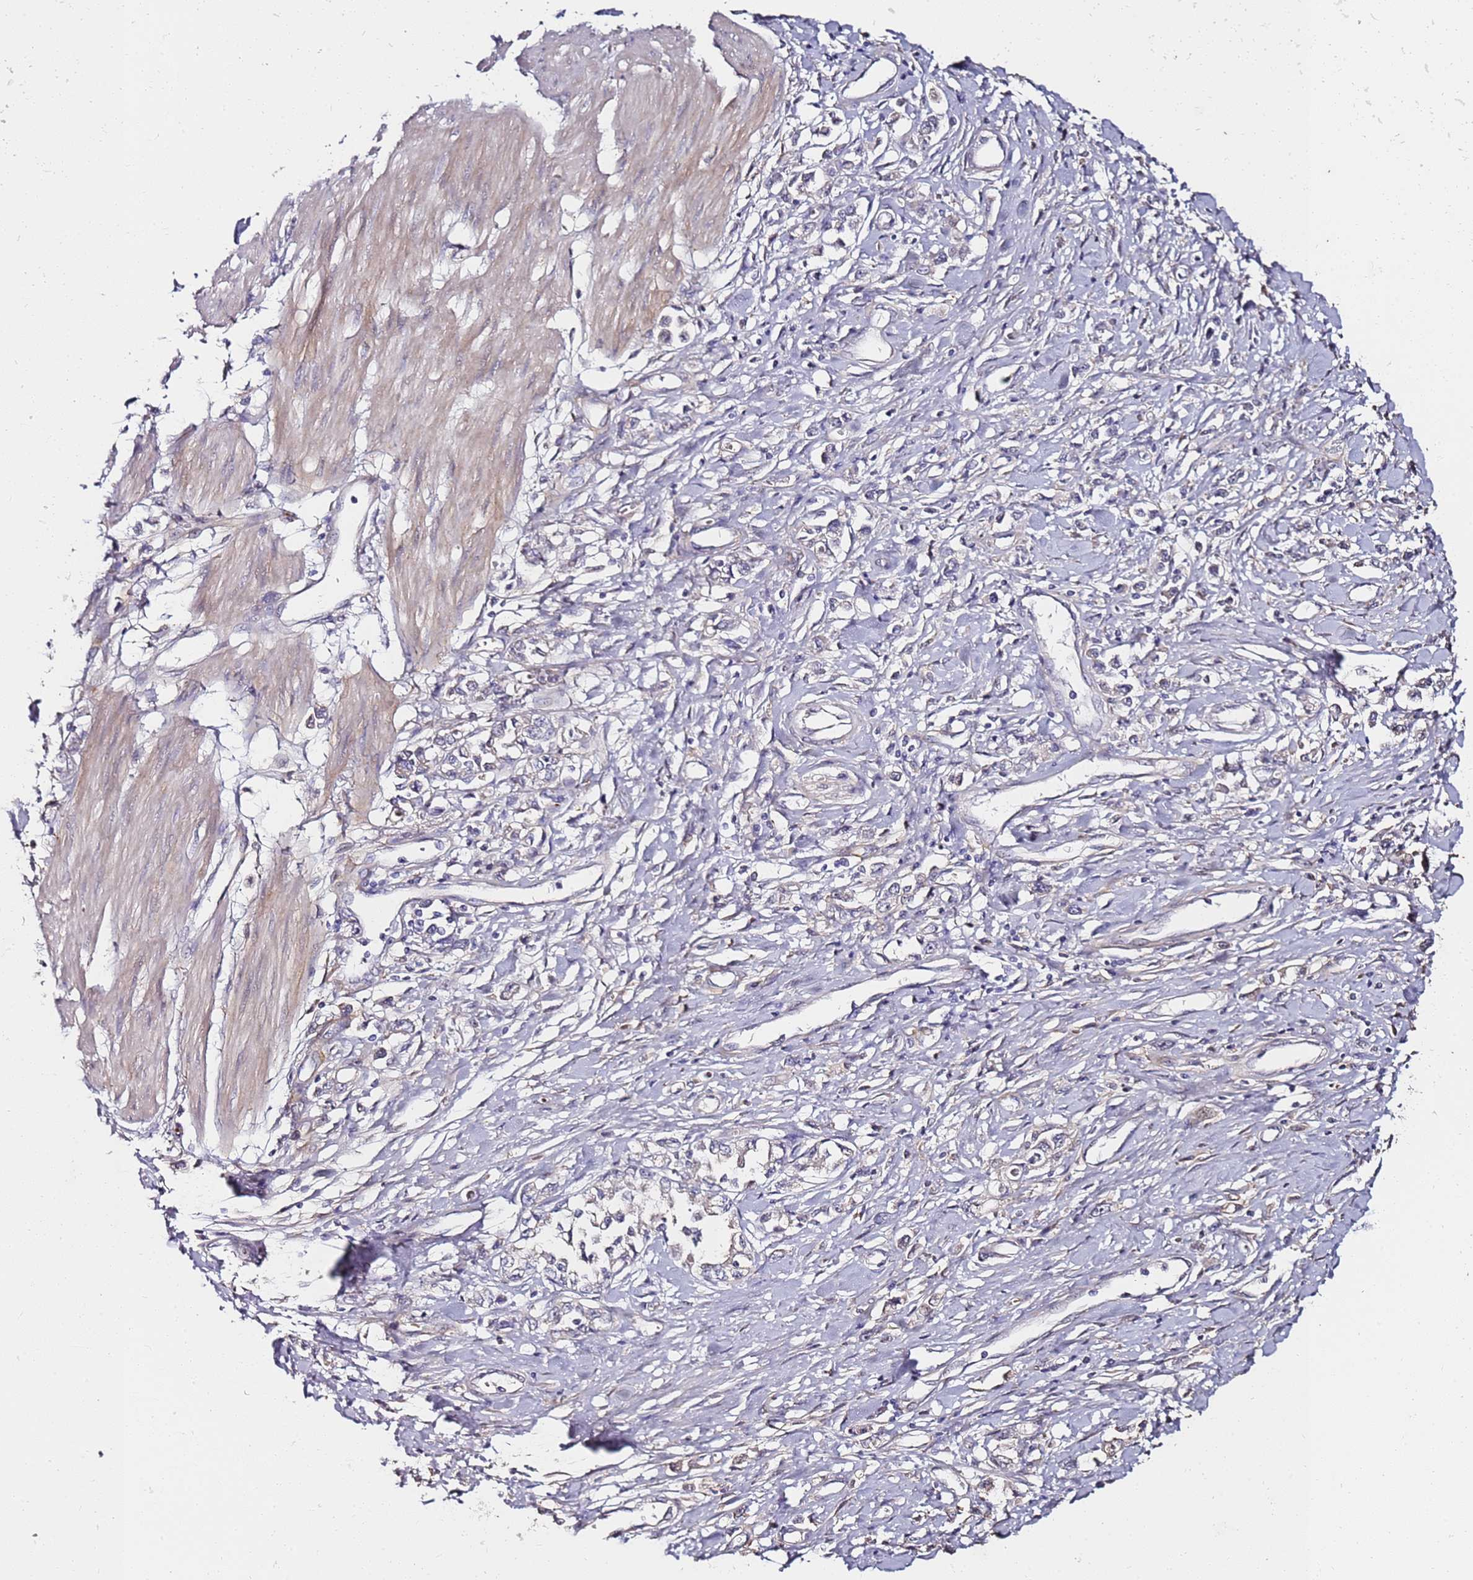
{"staining": {"intensity": "negative", "quantity": "none", "location": "none"}, "tissue": "stomach cancer", "cell_type": "Tumor cells", "image_type": "cancer", "snomed": [{"axis": "morphology", "description": "Adenocarcinoma, NOS"}, {"axis": "topography", "description": "Stomach"}], "caption": "Immunohistochemical staining of stomach cancer (adenocarcinoma) shows no significant positivity in tumor cells.", "gene": "C3orf80", "patient": {"sex": "female", "age": 76}}